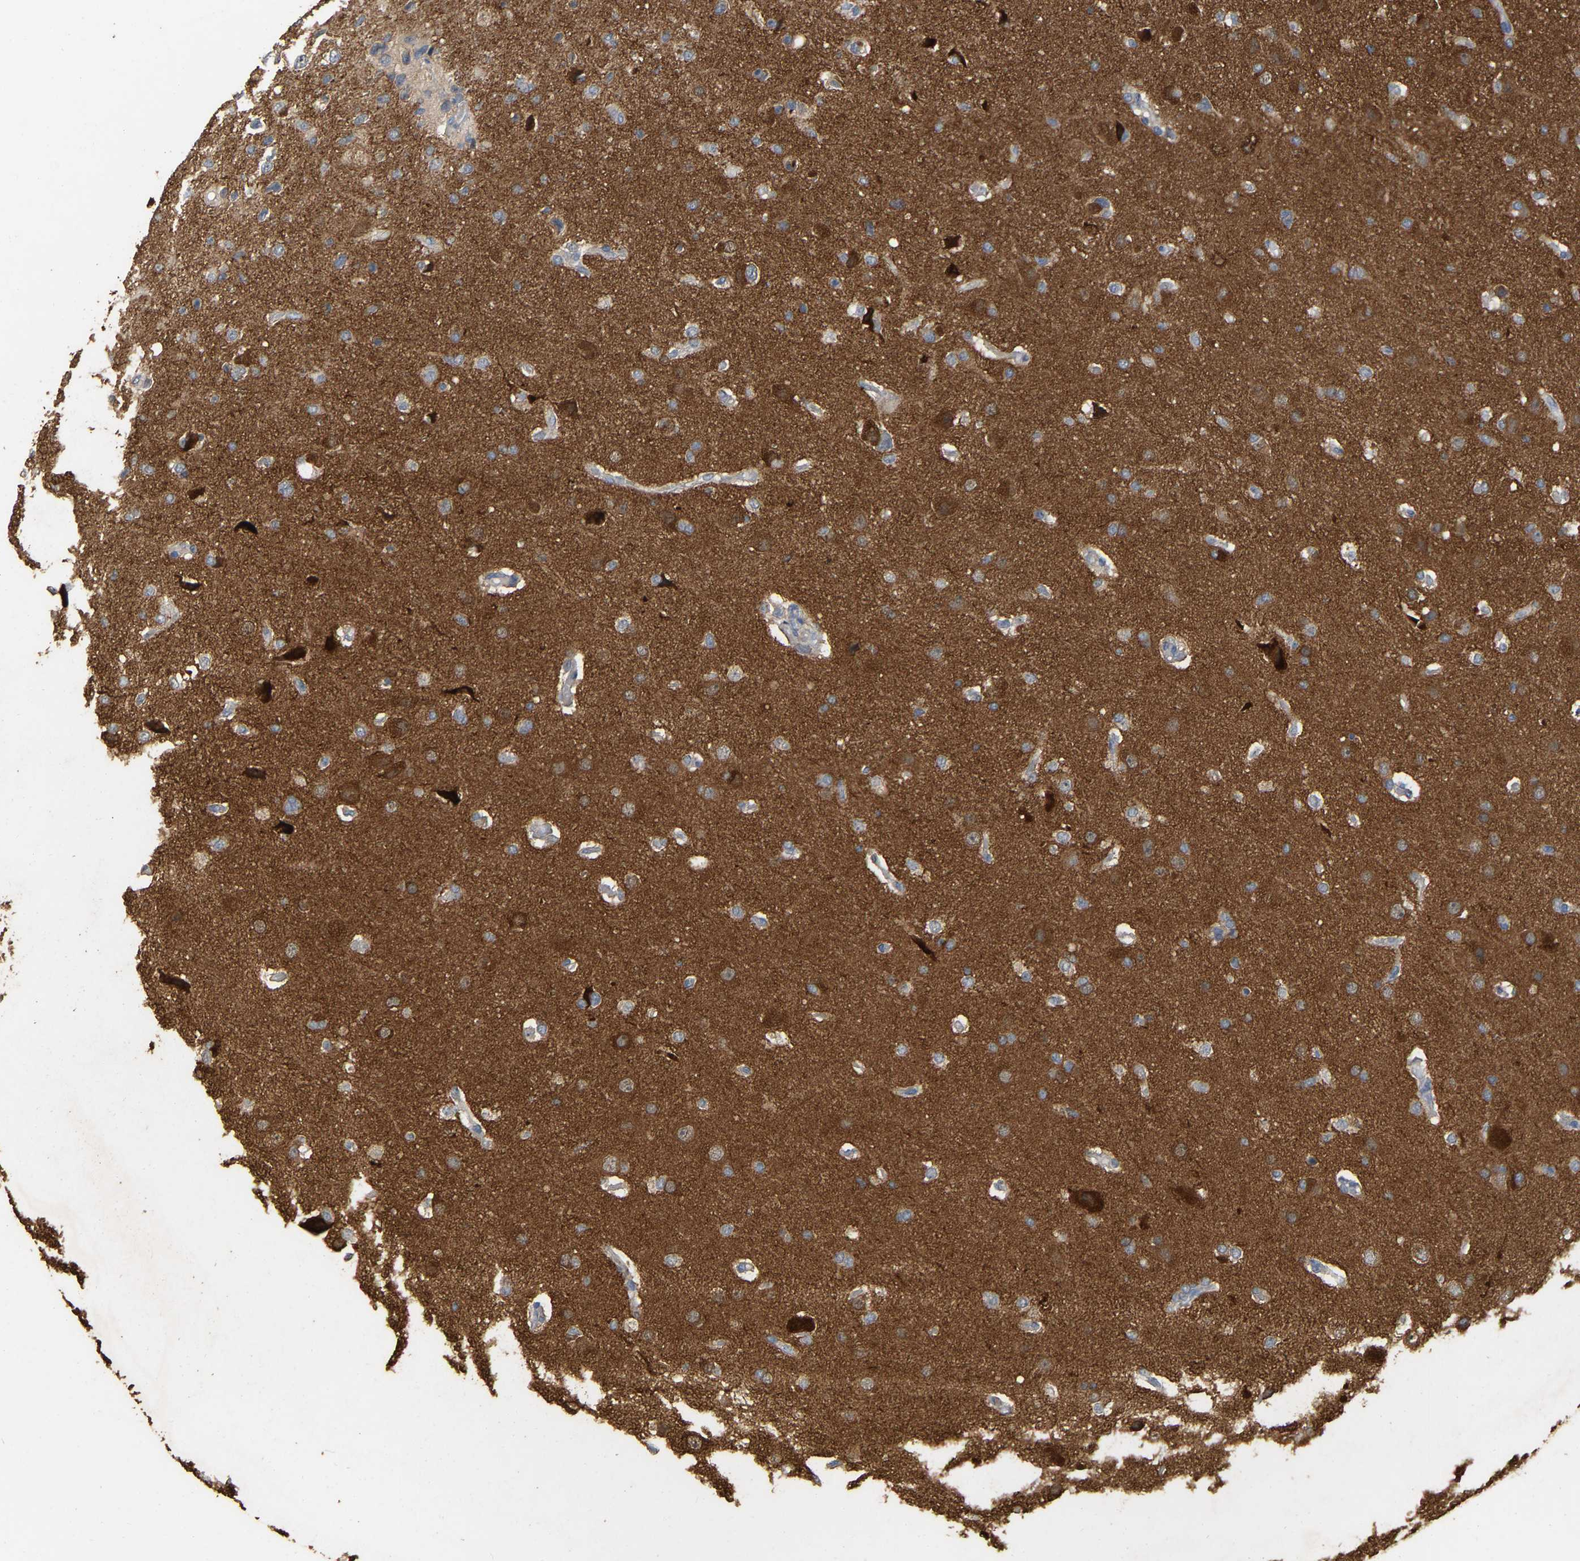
{"staining": {"intensity": "strong", "quantity": "<25%", "location": "cytoplasmic/membranous"}, "tissue": "glioma", "cell_type": "Tumor cells", "image_type": "cancer", "snomed": [{"axis": "morphology", "description": "Glioma, malignant, High grade"}, {"axis": "topography", "description": "Brain"}], "caption": "Glioma tissue shows strong cytoplasmic/membranous staining in about <25% of tumor cells", "gene": "NCS1", "patient": {"sex": "female", "age": 58}}